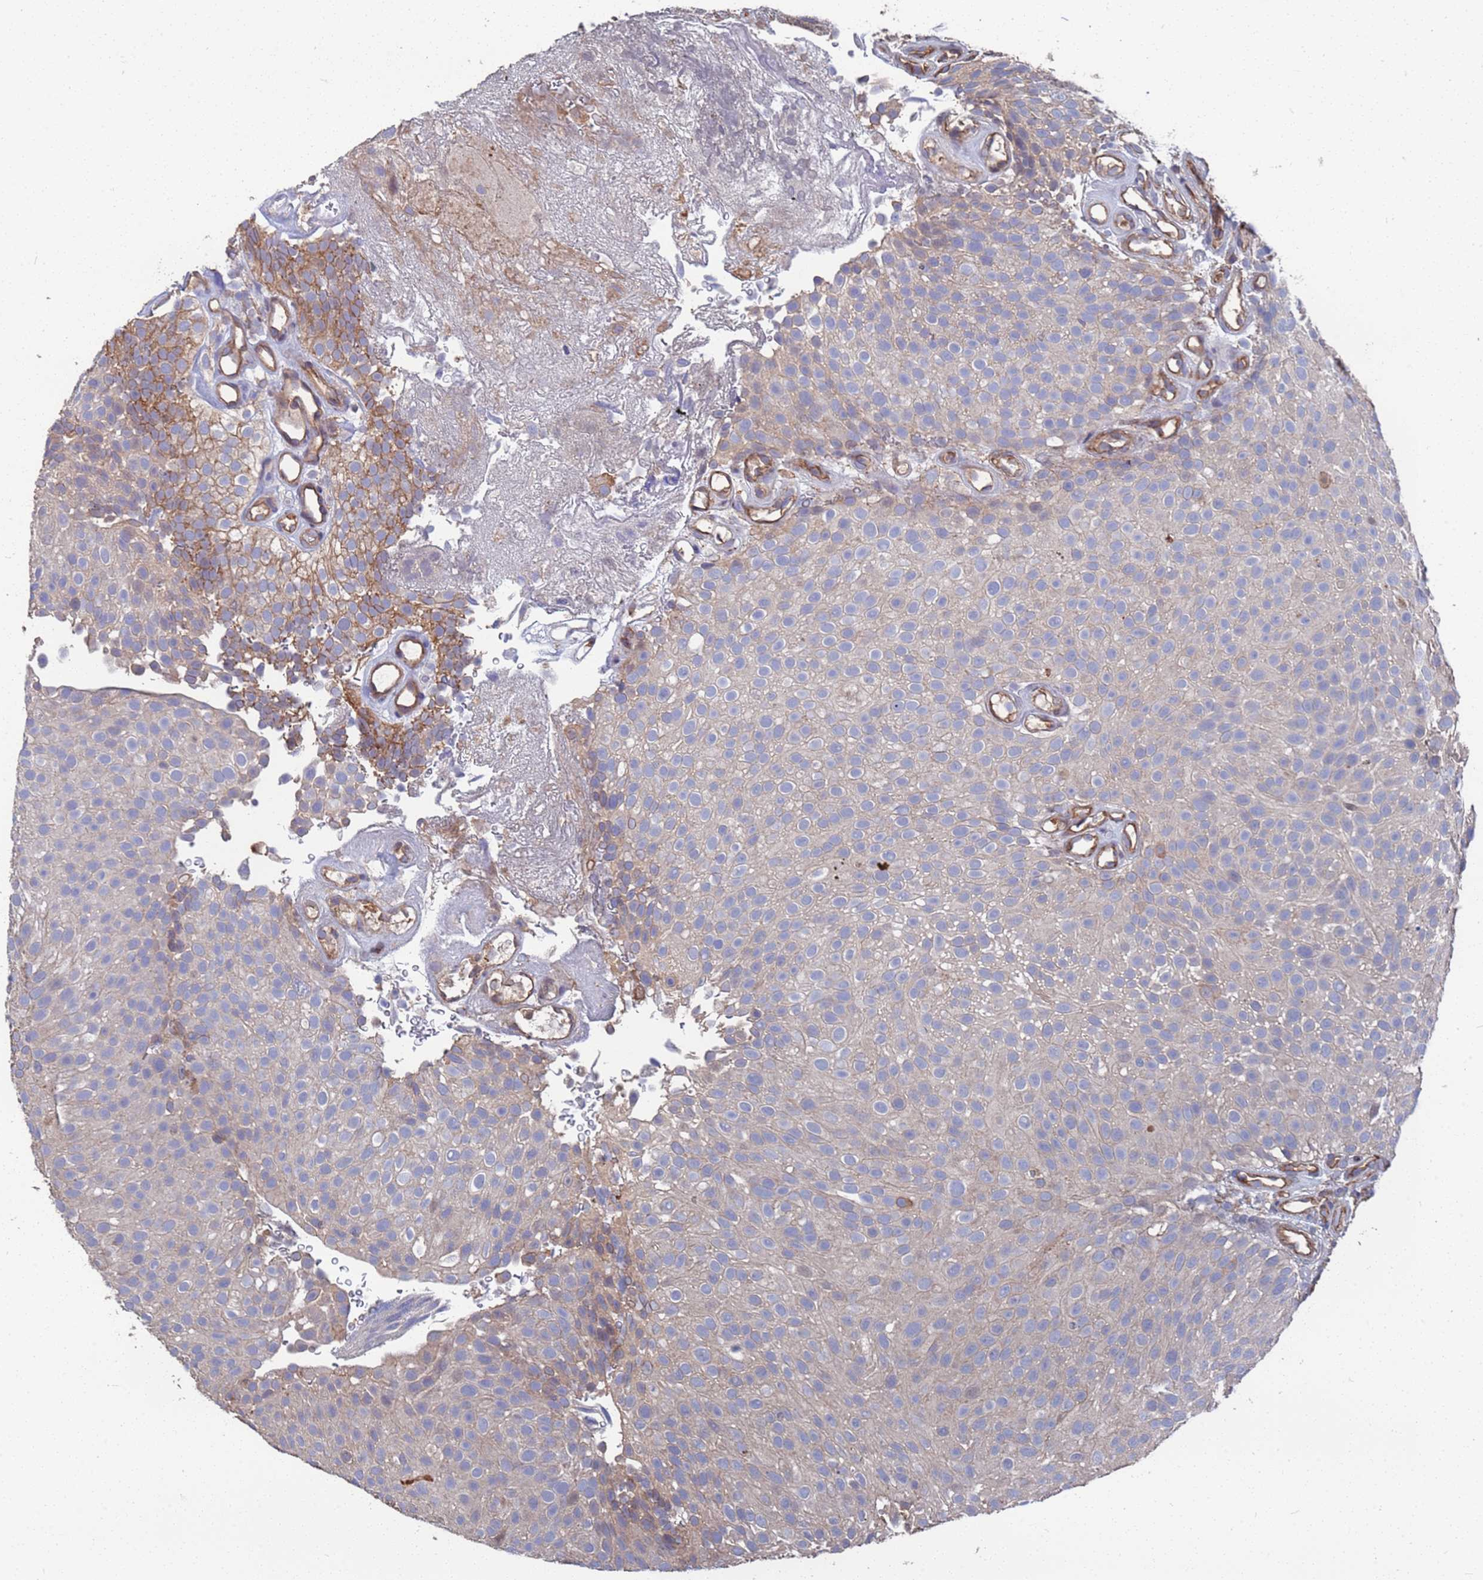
{"staining": {"intensity": "moderate", "quantity": "<25%", "location": "cytoplasmic/membranous"}, "tissue": "urothelial cancer", "cell_type": "Tumor cells", "image_type": "cancer", "snomed": [{"axis": "morphology", "description": "Urothelial carcinoma, Low grade"}, {"axis": "topography", "description": "Urinary bladder"}], "caption": "Protein staining of urothelial cancer tissue reveals moderate cytoplasmic/membranous positivity in approximately <25% of tumor cells.", "gene": "NDUFAF6", "patient": {"sex": "male", "age": 78}}